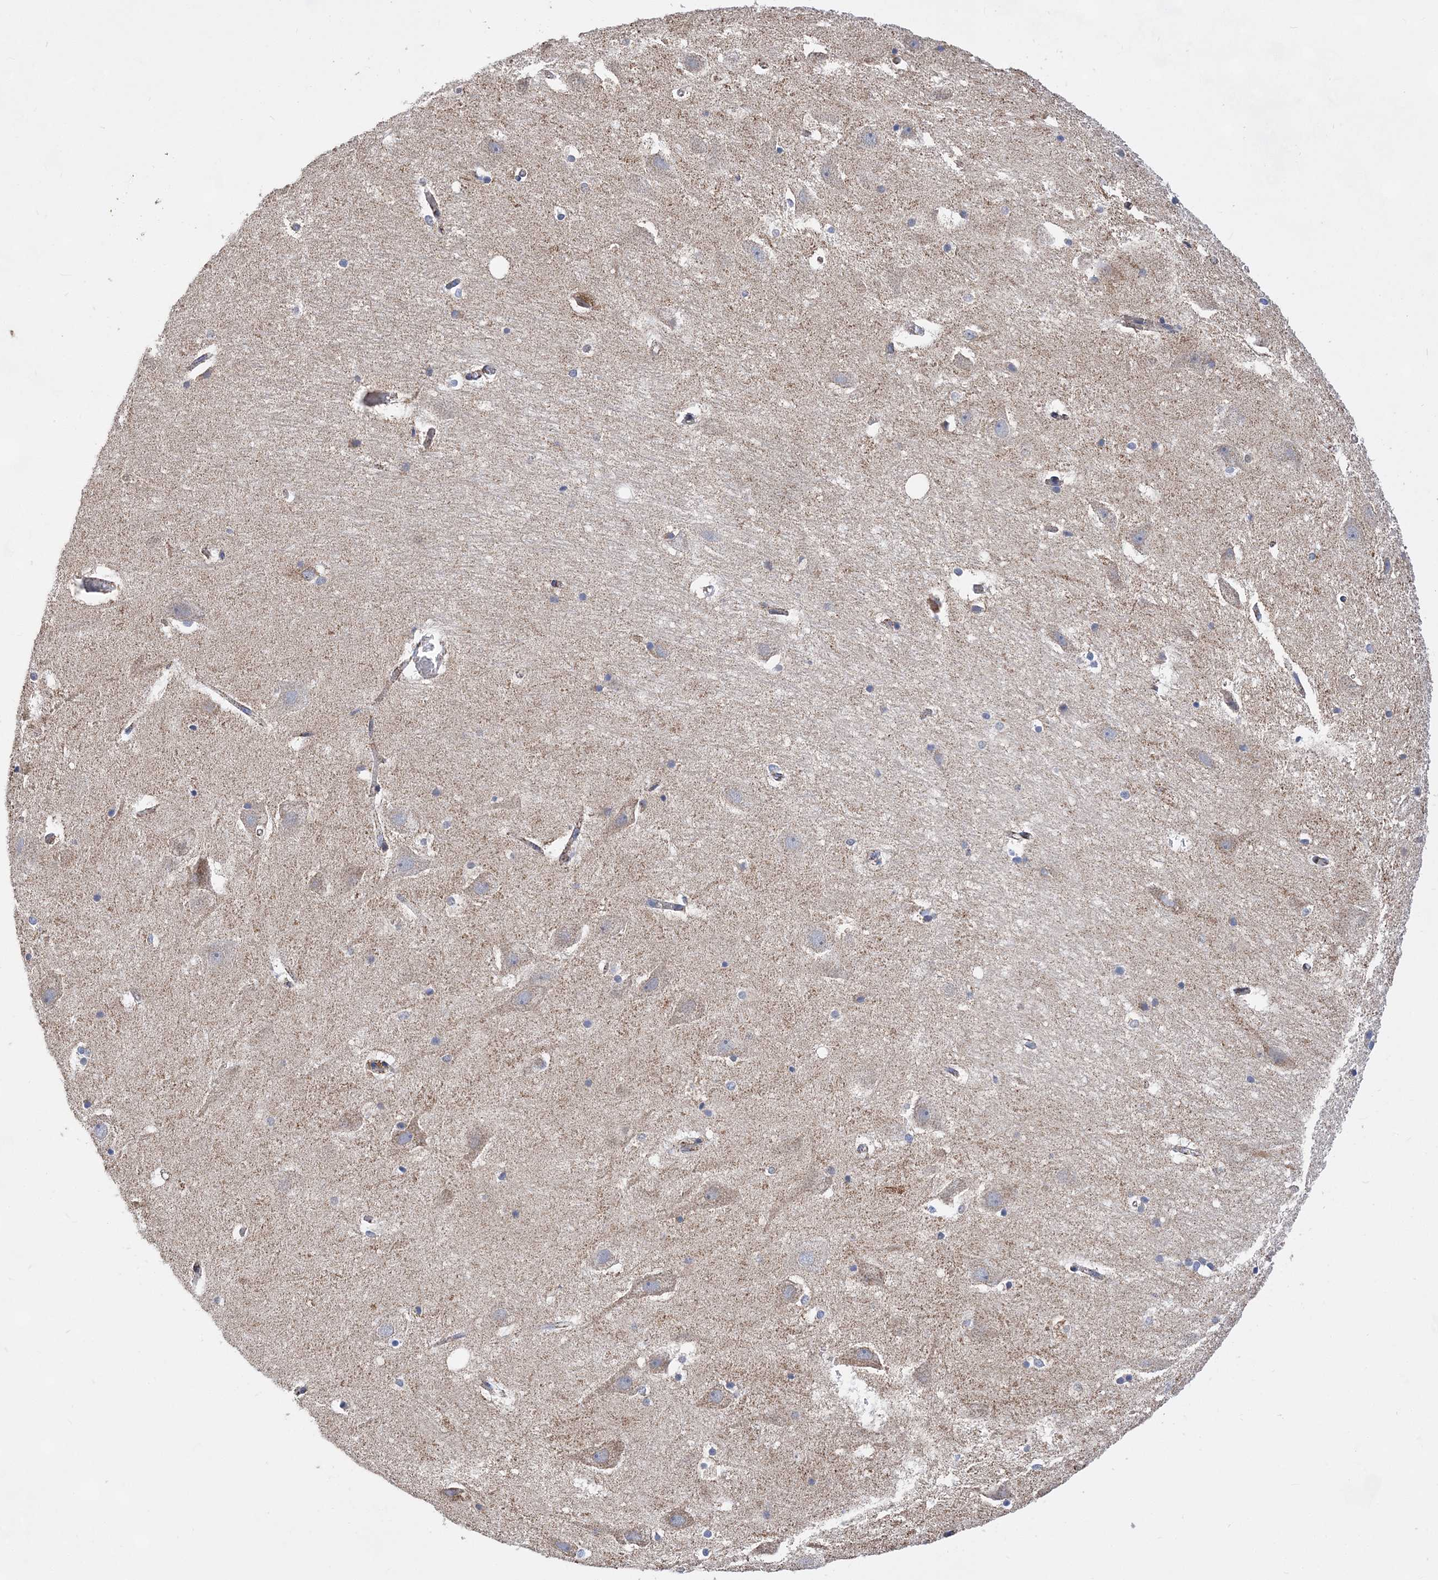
{"staining": {"intensity": "weak", "quantity": "<25%", "location": "cytoplasmic/membranous"}, "tissue": "hippocampus", "cell_type": "Glial cells", "image_type": "normal", "snomed": [{"axis": "morphology", "description": "Normal tissue, NOS"}, {"axis": "topography", "description": "Hippocampus"}], "caption": "Immunohistochemistry histopathology image of unremarkable hippocampus: human hippocampus stained with DAB shows no significant protein positivity in glial cells.", "gene": "ACOT9", "patient": {"sex": "female", "age": 52}}